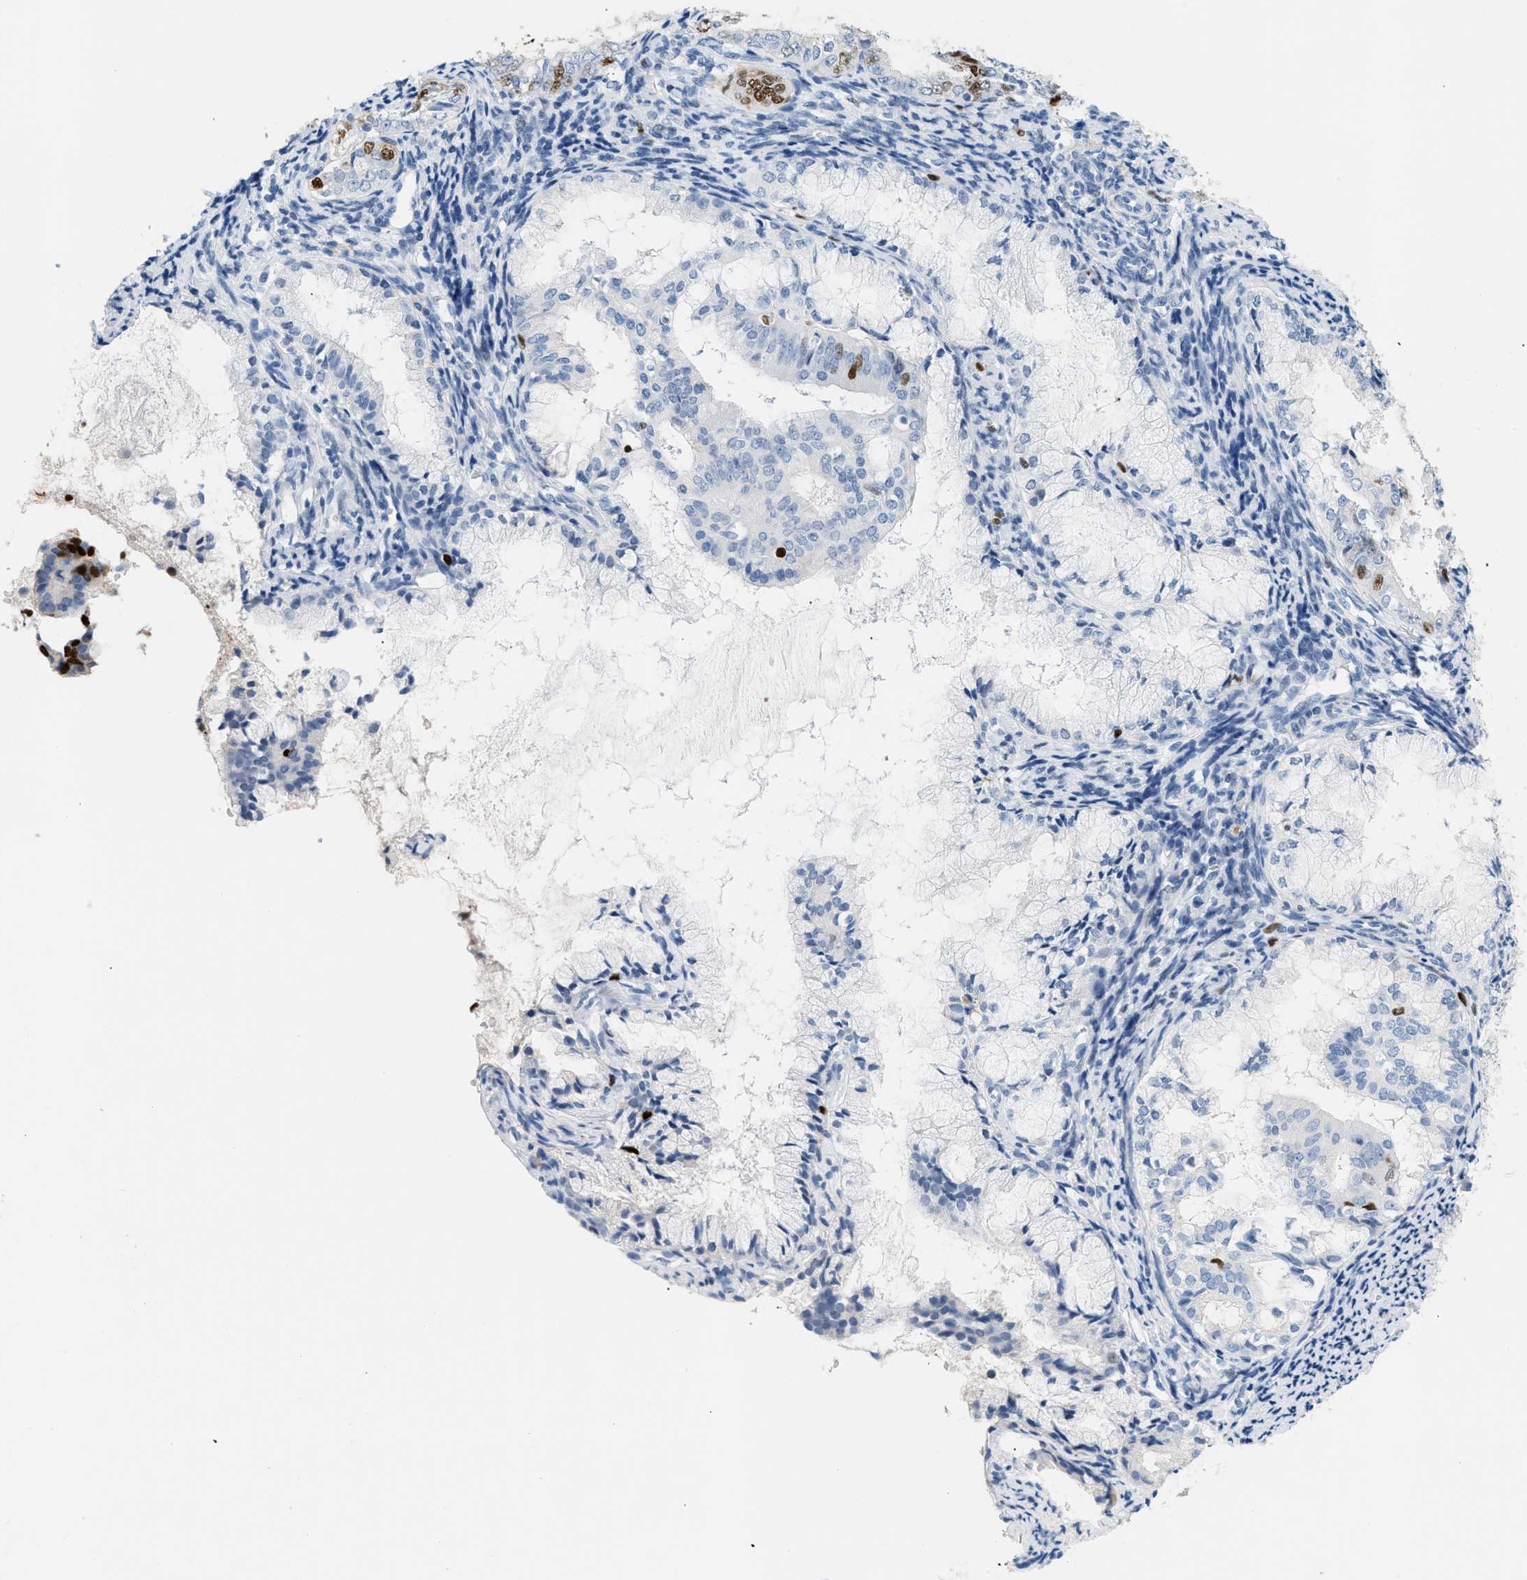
{"staining": {"intensity": "strong", "quantity": "25%-75%", "location": "nuclear"}, "tissue": "endometrial cancer", "cell_type": "Tumor cells", "image_type": "cancer", "snomed": [{"axis": "morphology", "description": "Adenocarcinoma, NOS"}, {"axis": "topography", "description": "Endometrium"}], "caption": "This image displays endometrial cancer stained with immunohistochemistry (IHC) to label a protein in brown. The nuclear of tumor cells show strong positivity for the protein. Nuclei are counter-stained blue.", "gene": "MCM7", "patient": {"sex": "female", "age": 63}}